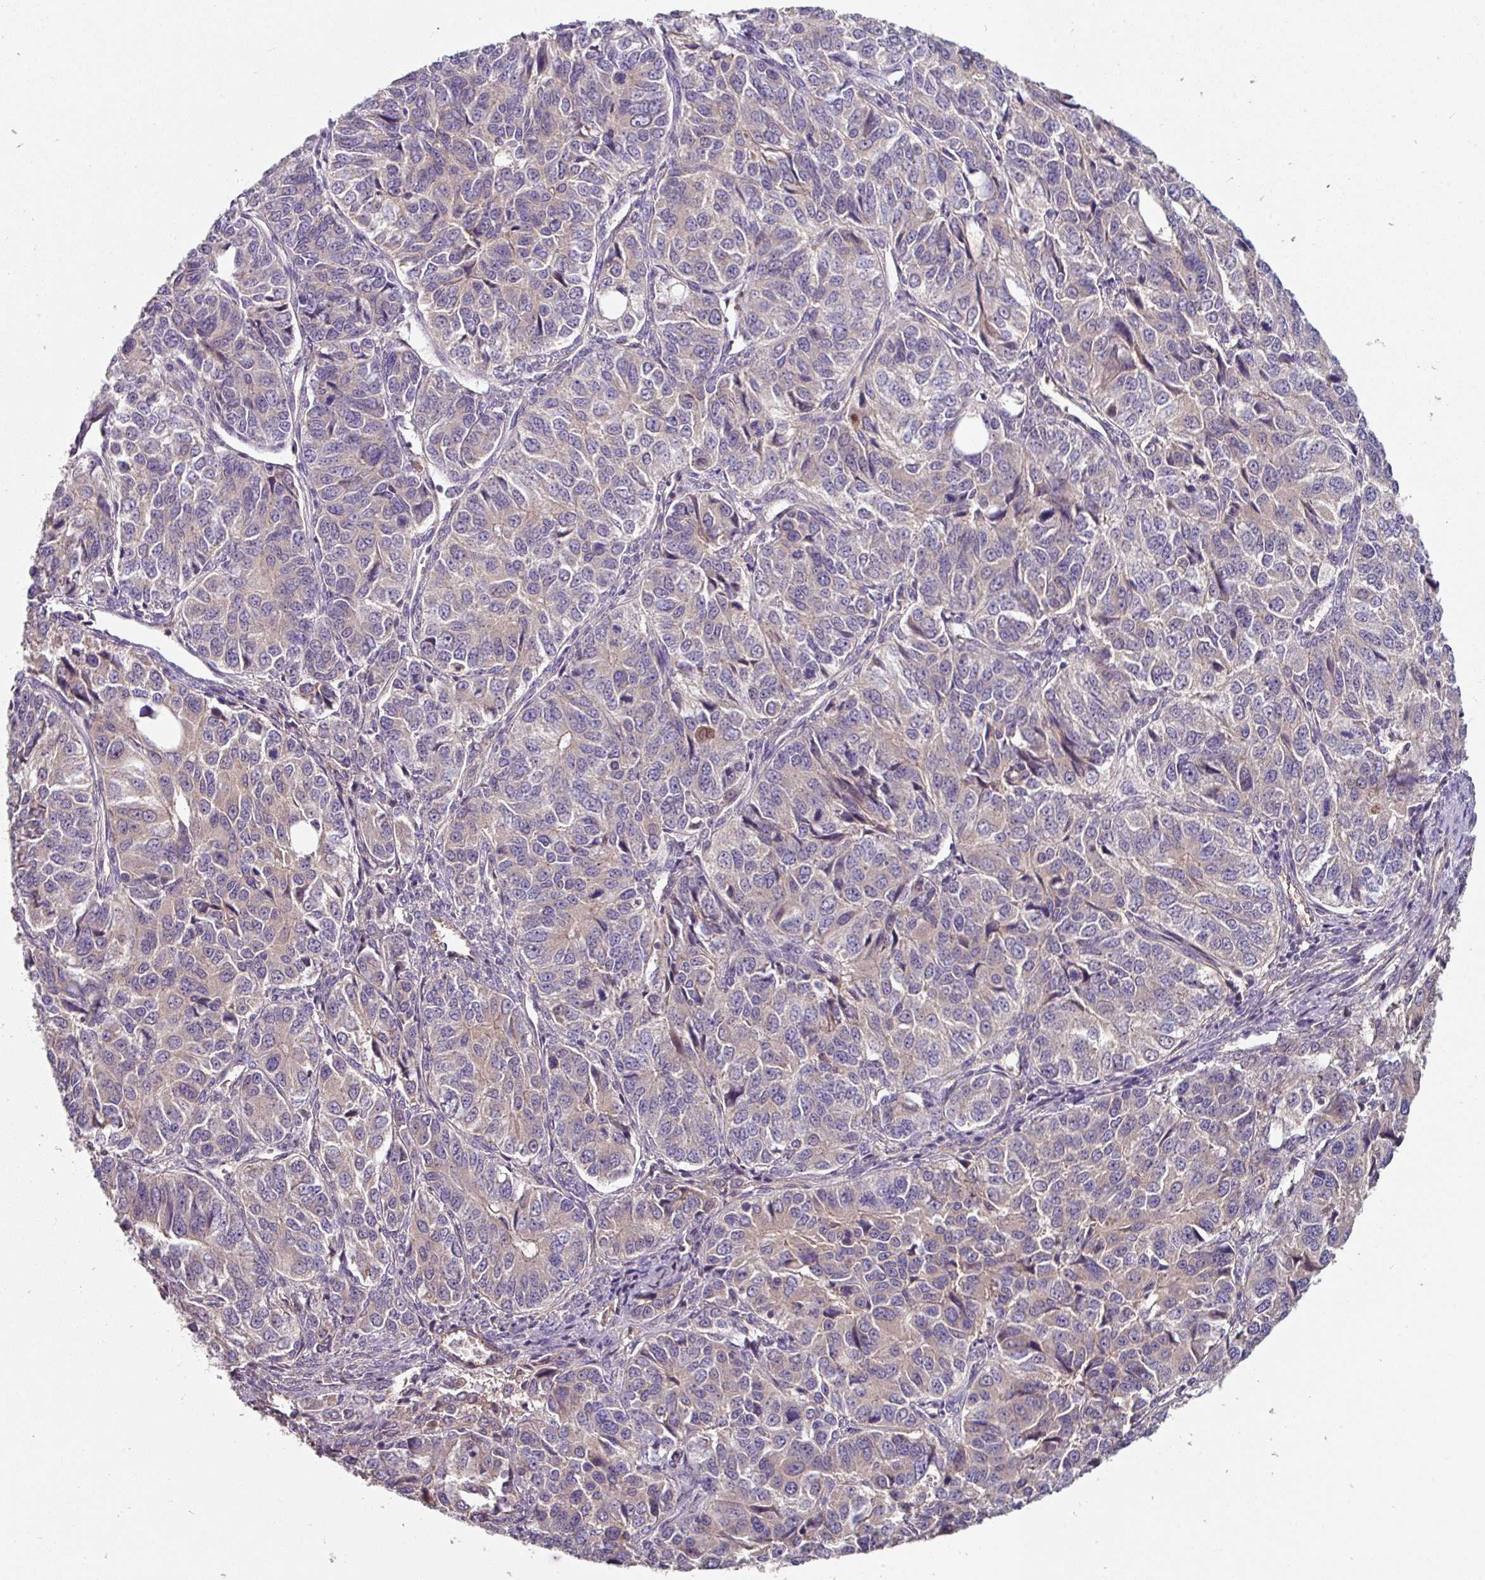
{"staining": {"intensity": "negative", "quantity": "none", "location": "none"}, "tissue": "ovarian cancer", "cell_type": "Tumor cells", "image_type": "cancer", "snomed": [{"axis": "morphology", "description": "Carcinoma, endometroid"}, {"axis": "topography", "description": "Ovary"}], "caption": "Immunohistochemical staining of human ovarian endometroid carcinoma demonstrates no significant positivity in tumor cells. The staining was performed using DAB to visualize the protein expression in brown, while the nuclei were stained in blue with hematoxylin (Magnification: 20x).", "gene": "C4orf48", "patient": {"sex": "female", "age": 51}}